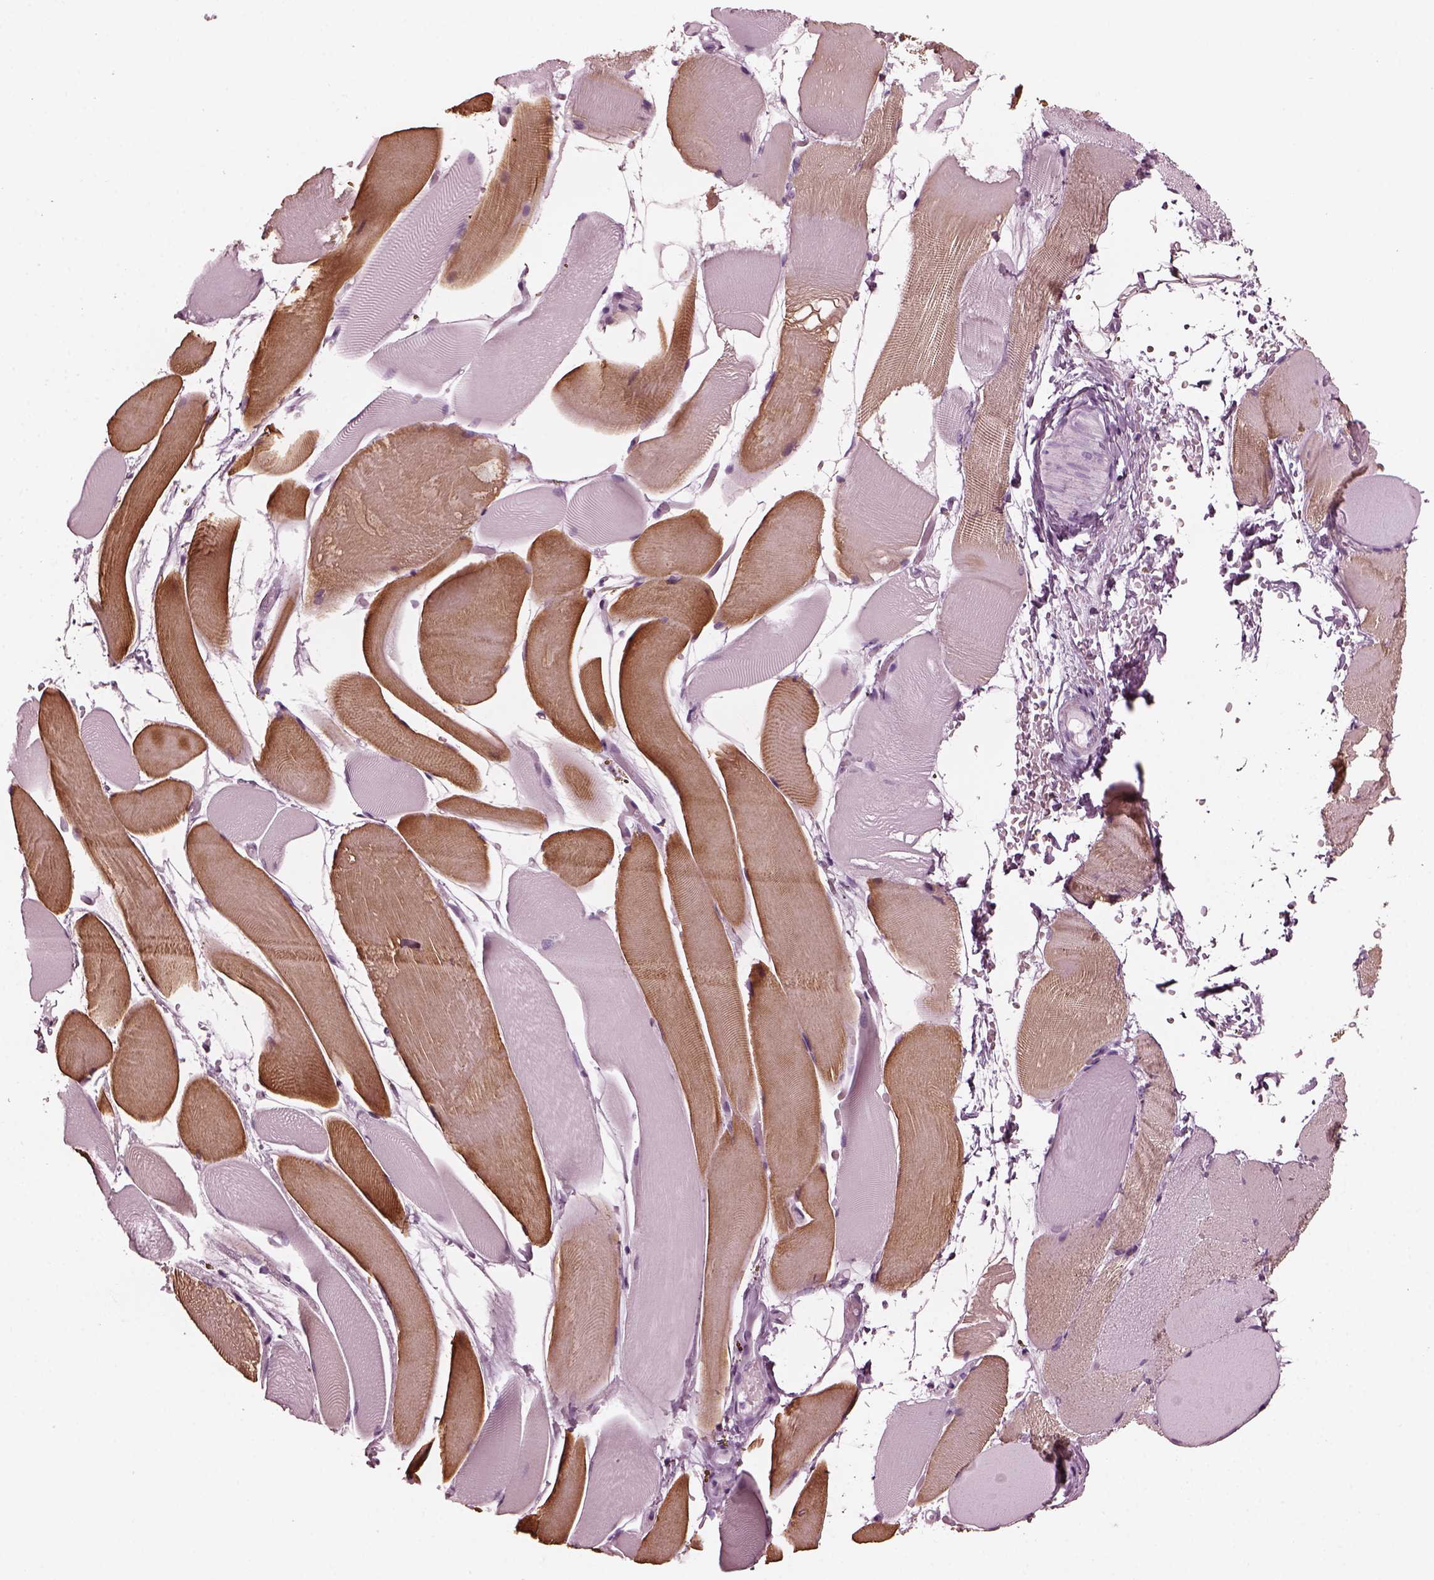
{"staining": {"intensity": "moderate", "quantity": "25%-75%", "location": "cytoplasmic/membranous"}, "tissue": "skeletal muscle", "cell_type": "Myocytes", "image_type": "normal", "snomed": [{"axis": "morphology", "description": "Normal tissue, NOS"}, {"axis": "topography", "description": "Skeletal muscle"}], "caption": "Immunohistochemical staining of unremarkable skeletal muscle displays 25%-75% levels of moderate cytoplasmic/membranous protein positivity in approximately 25%-75% of myocytes. The protein of interest is stained brown, and the nuclei are stained in blue (DAB IHC with brightfield microscopy, high magnification).", "gene": "GRM6", "patient": {"sex": "female", "age": 37}}